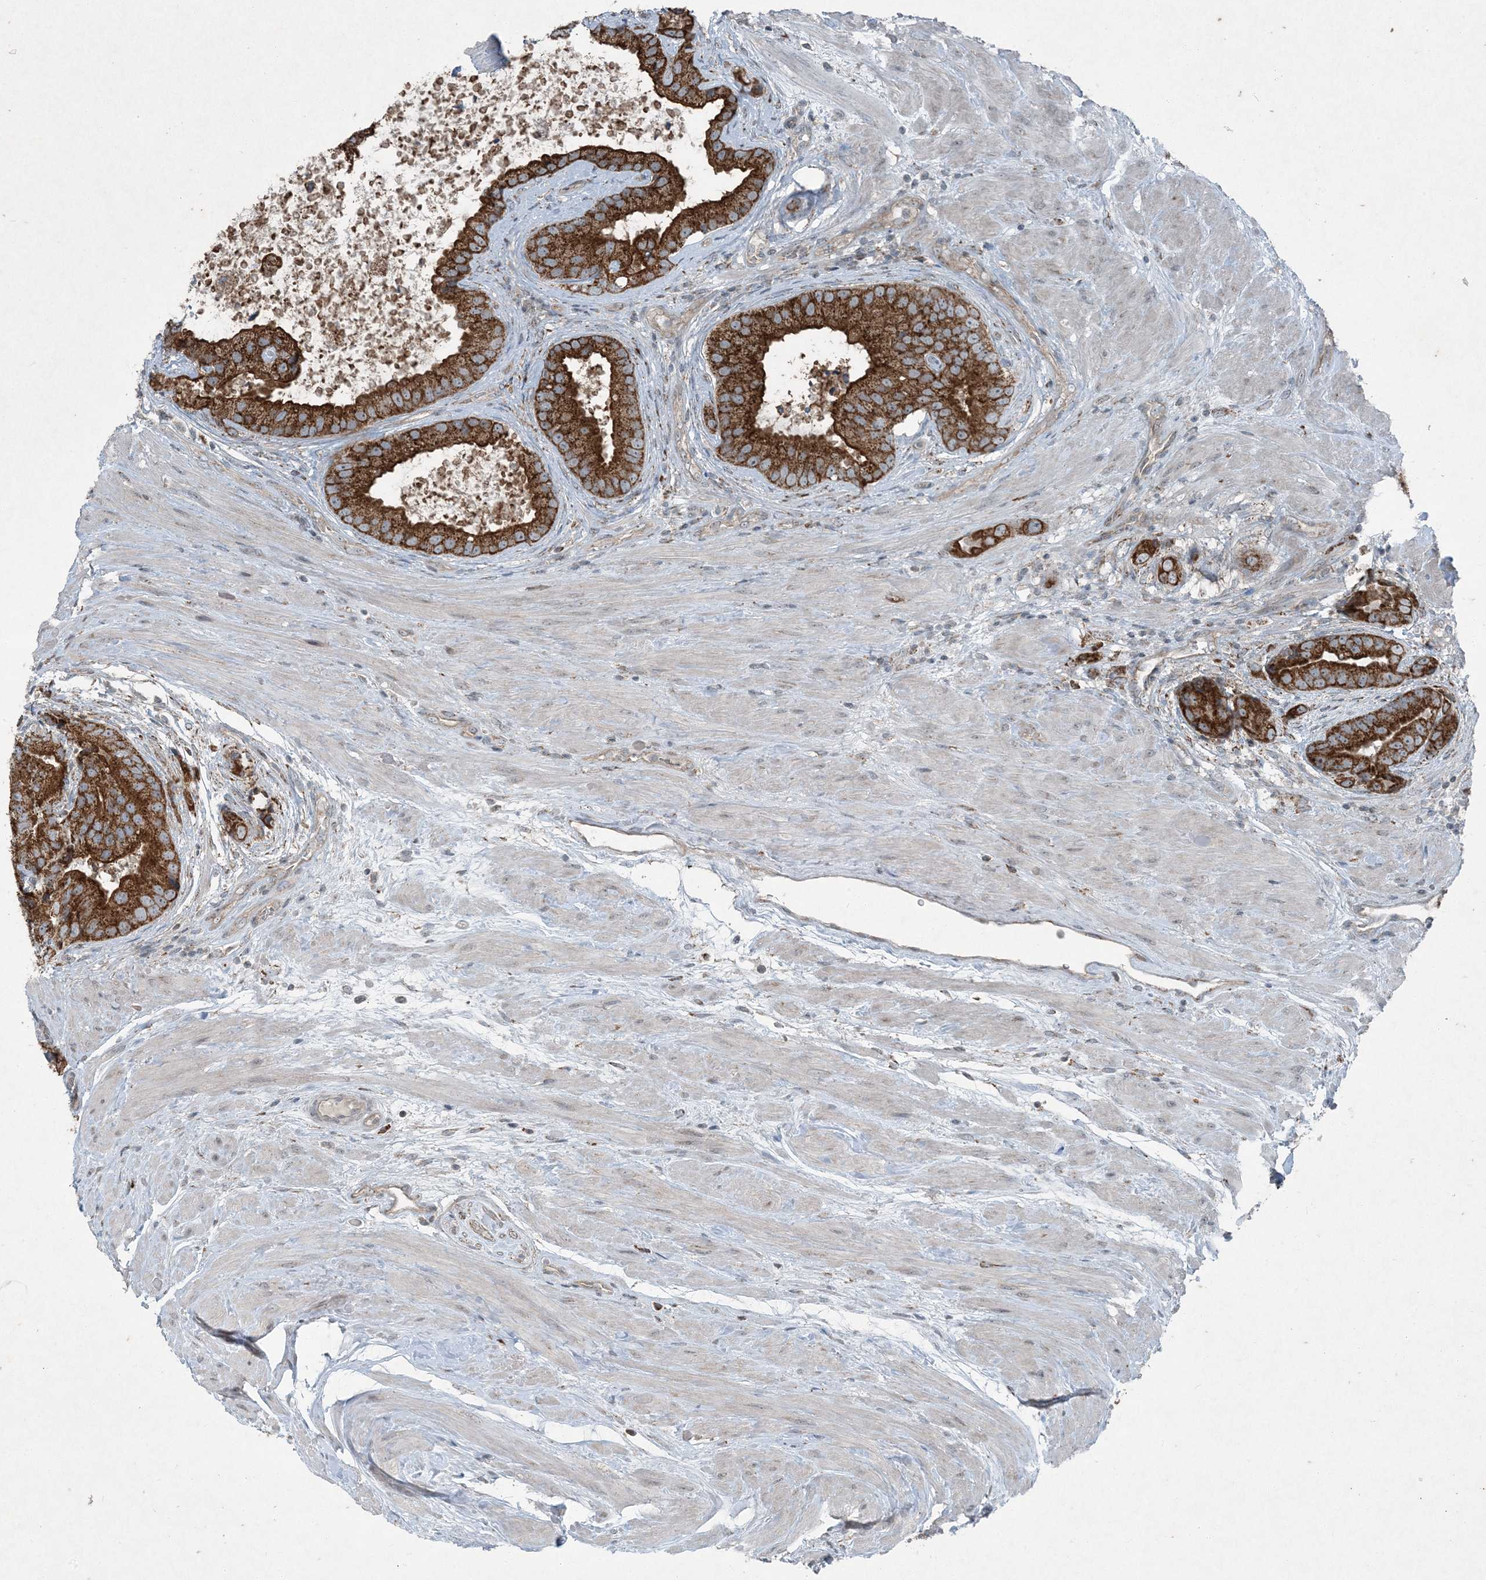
{"staining": {"intensity": "strong", "quantity": "25%-75%", "location": "cytoplasmic/membranous"}, "tissue": "prostate cancer", "cell_type": "Tumor cells", "image_type": "cancer", "snomed": [{"axis": "morphology", "description": "Adenocarcinoma, High grade"}, {"axis": "topography", "description": "Prostate"}], "caption": "Protein staining of prostate adenocarcinoma (high-grade) tissue exhibits strong cytoplasmic/membranous positivity in approximately 25%-75% of tumor cells. The staining is performed using DAB brown chromogen to label protein expression. The nuclei are counter-stained blue using hematoxylin.", "gene": "PC", "patient": {"sex": "male", "age": 70}}